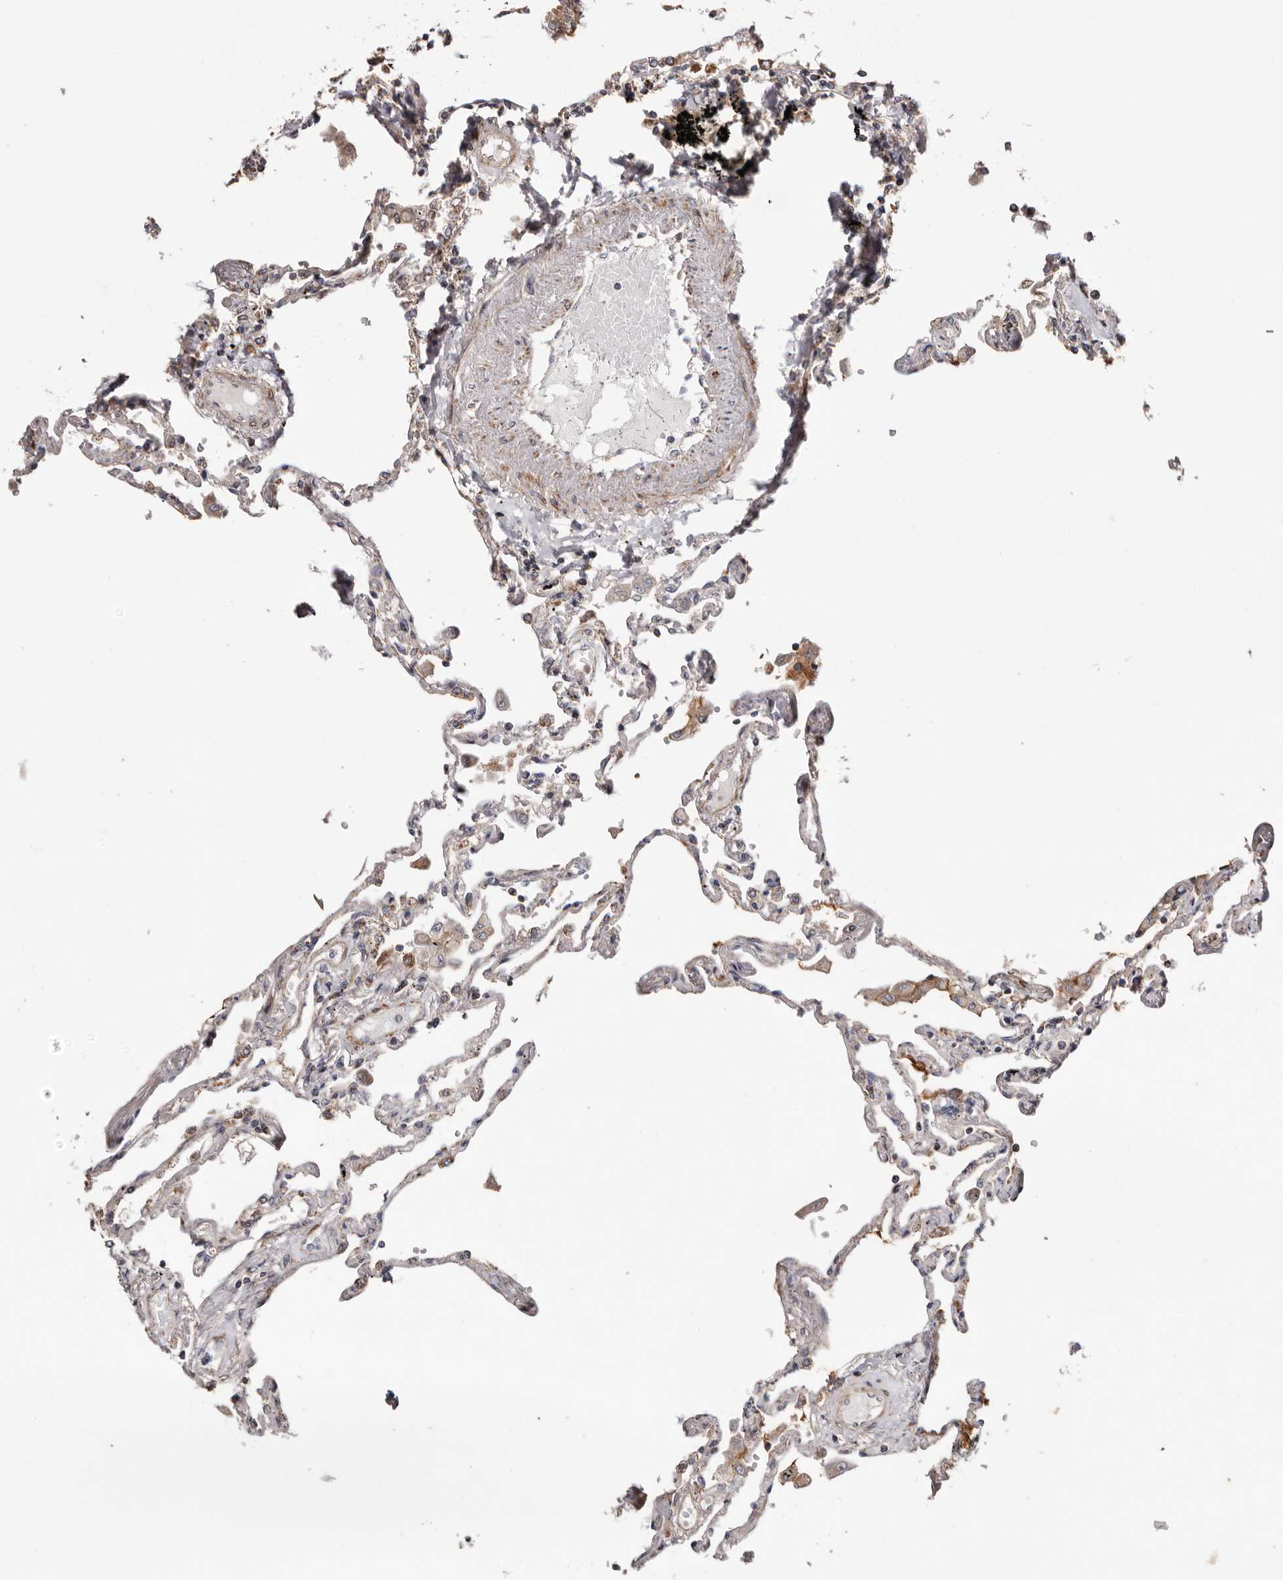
{"staining": {"intensity": "negative", "quantity": "none", "location": "none"}, "tissue": "lung", "cell_type": "Alveolar cells", "image_type": "normal", "snomed": [{"axis": "morphology", "description": "Normal tissue, NOS"}, {"axis": "topography", "description": "Lung"}], "caption": "The immunohistochemistry (IHC) photomicrograph has no significant positivity in alveolar cells of lung.", "gene": "PROKR1", "patient": {"sex": "female", "age": 67}}